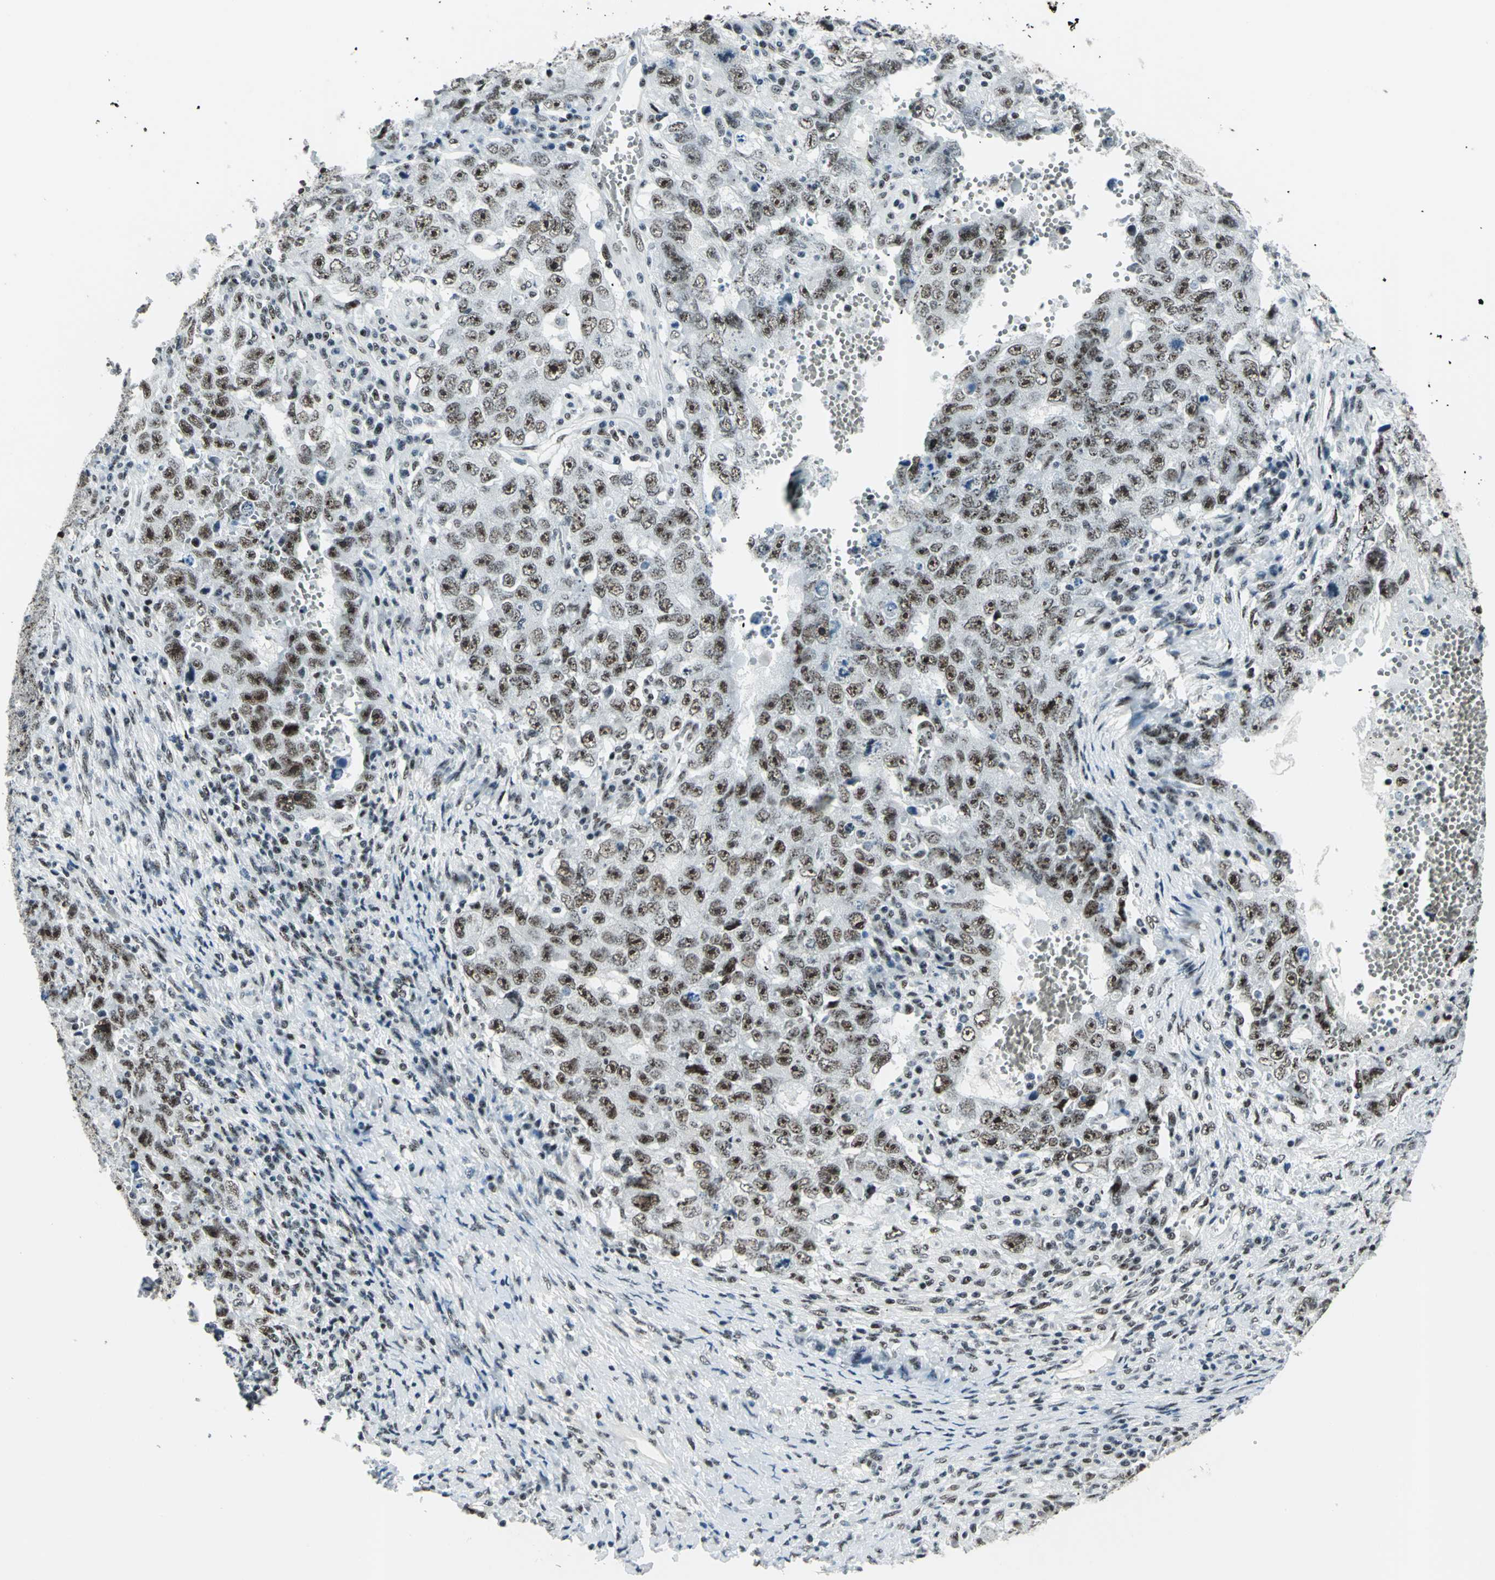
{"staining": {"intensity": "strong", "quantity": ">75%", "location": "nuclear"}, "tissue": "testis cancer", "cell_type": "Tumor cells", "image_type": "cancer", "snomed": [{"axis": "morphology", "description": "Carcinoma, Embryonal, NOS"}, {"axis": "topography", "description": "Testis"}], "caption": "Protein staining reveals strong nuclear staining in about >75% of tumor cells in embryonal carcinoma (testis). (Brightfield microscopy of DAB IHC at high magnification).", "gene": "KAT6B", "patient": {"sex": "male", "age": 26}}